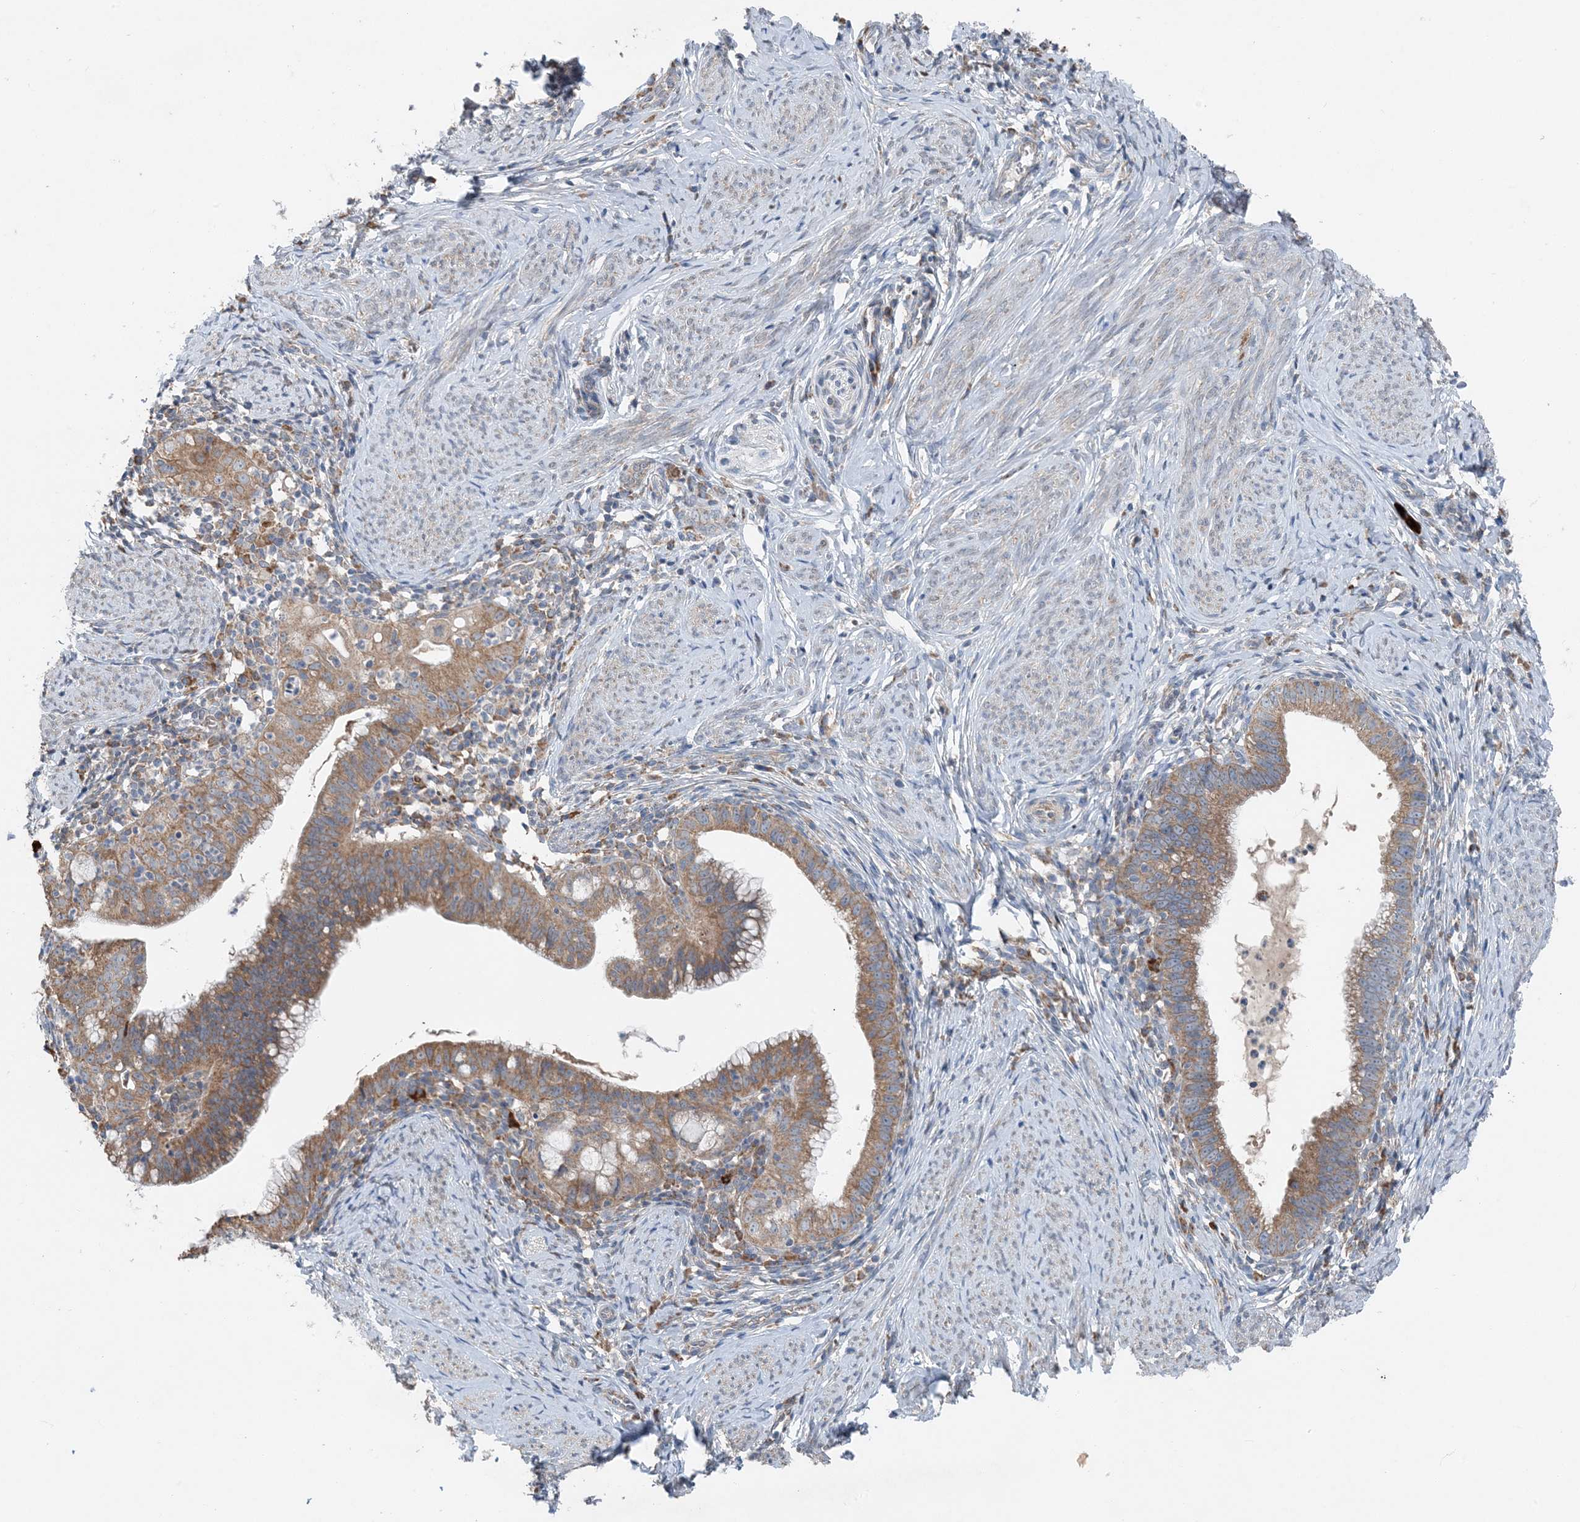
{"staining": {"intensity": "moderate", "quantity": ">75%", "location": "cytoplasmic/membranous"}, "tissue": "cervical cancer", "cell_type": "Tumor cells", "image_type": "cancer", "snomed": [{"axis": "morphology", "description": "Adenocarcinoma, NOS"}, {"axis": "topography", "description": "Cervix"}], "caption": "Human cervical adenocarcinoma stained for a protein (brown) demonstrates moderate cytoplasmic/membranous positive expression in about >75% of tumor cells.", "gene": "DHX30", "patient": {"sex": "female", "age": 36}}